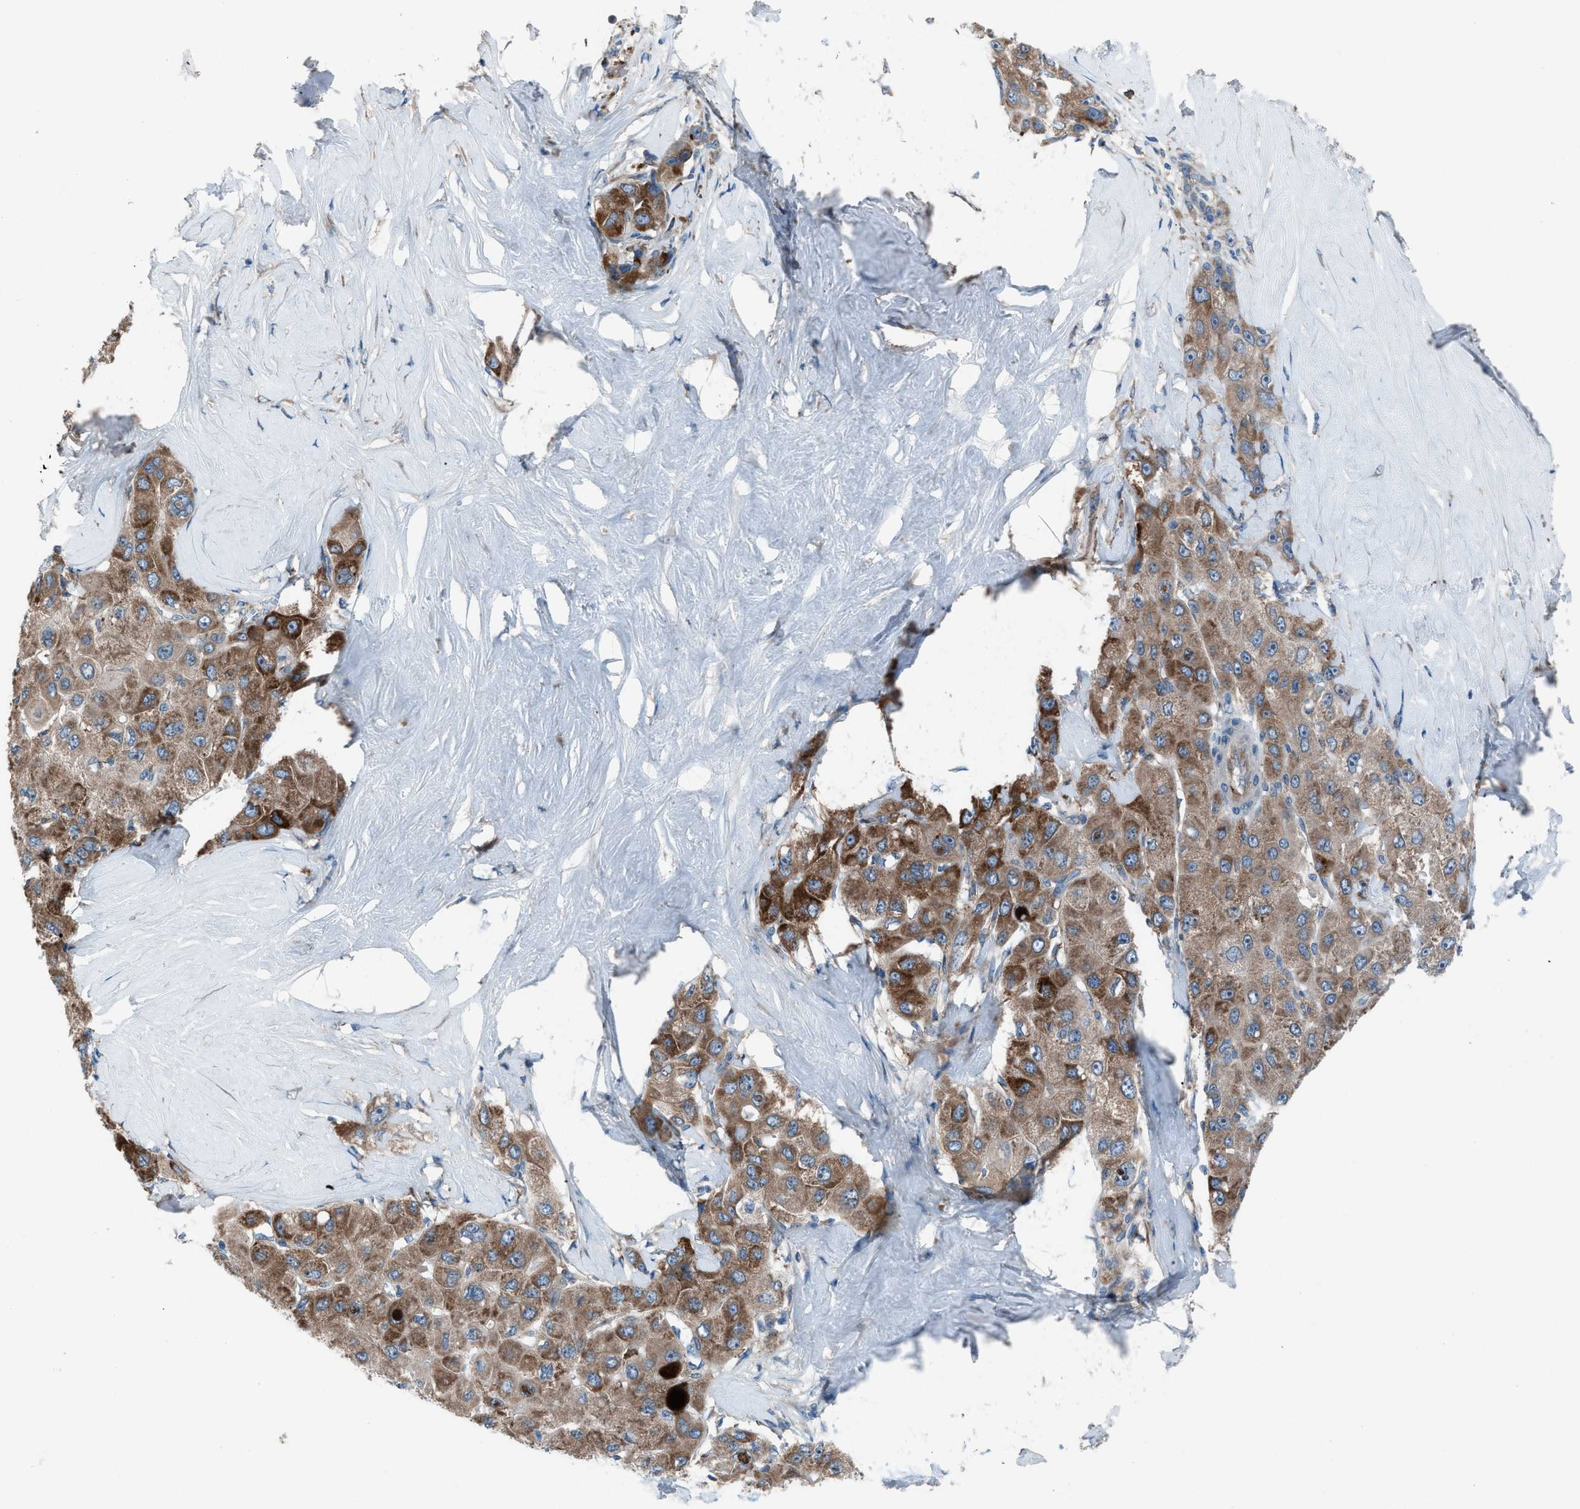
{"staining": {"intensity": "moderate", "quantity": ">75%", "location": "cytoplasmic/membranous"}, "tissue": "liver cancer", "cell_type": "Tumor cells", "image_type": "cancer", "snomed": [{"axis": "morphology", "description": "Carcinoma, Hepatocellular, NOS"}, {"axis": "topography", "description": "Liver"}], "caption": "The immunohistochemical stain labels moderate cytoplasmic/membranous positivity in tumor cells of liver cancer (hepatocellular carcinoma) tissue. The staining was performed using DAB (3,3'-diaminobenzidine), with brown indicating positive protein expression. Nuclei are stained blue with hematoxylin.", "gene": "HEG1", "patient": {"sex": "male", "age": 80}}